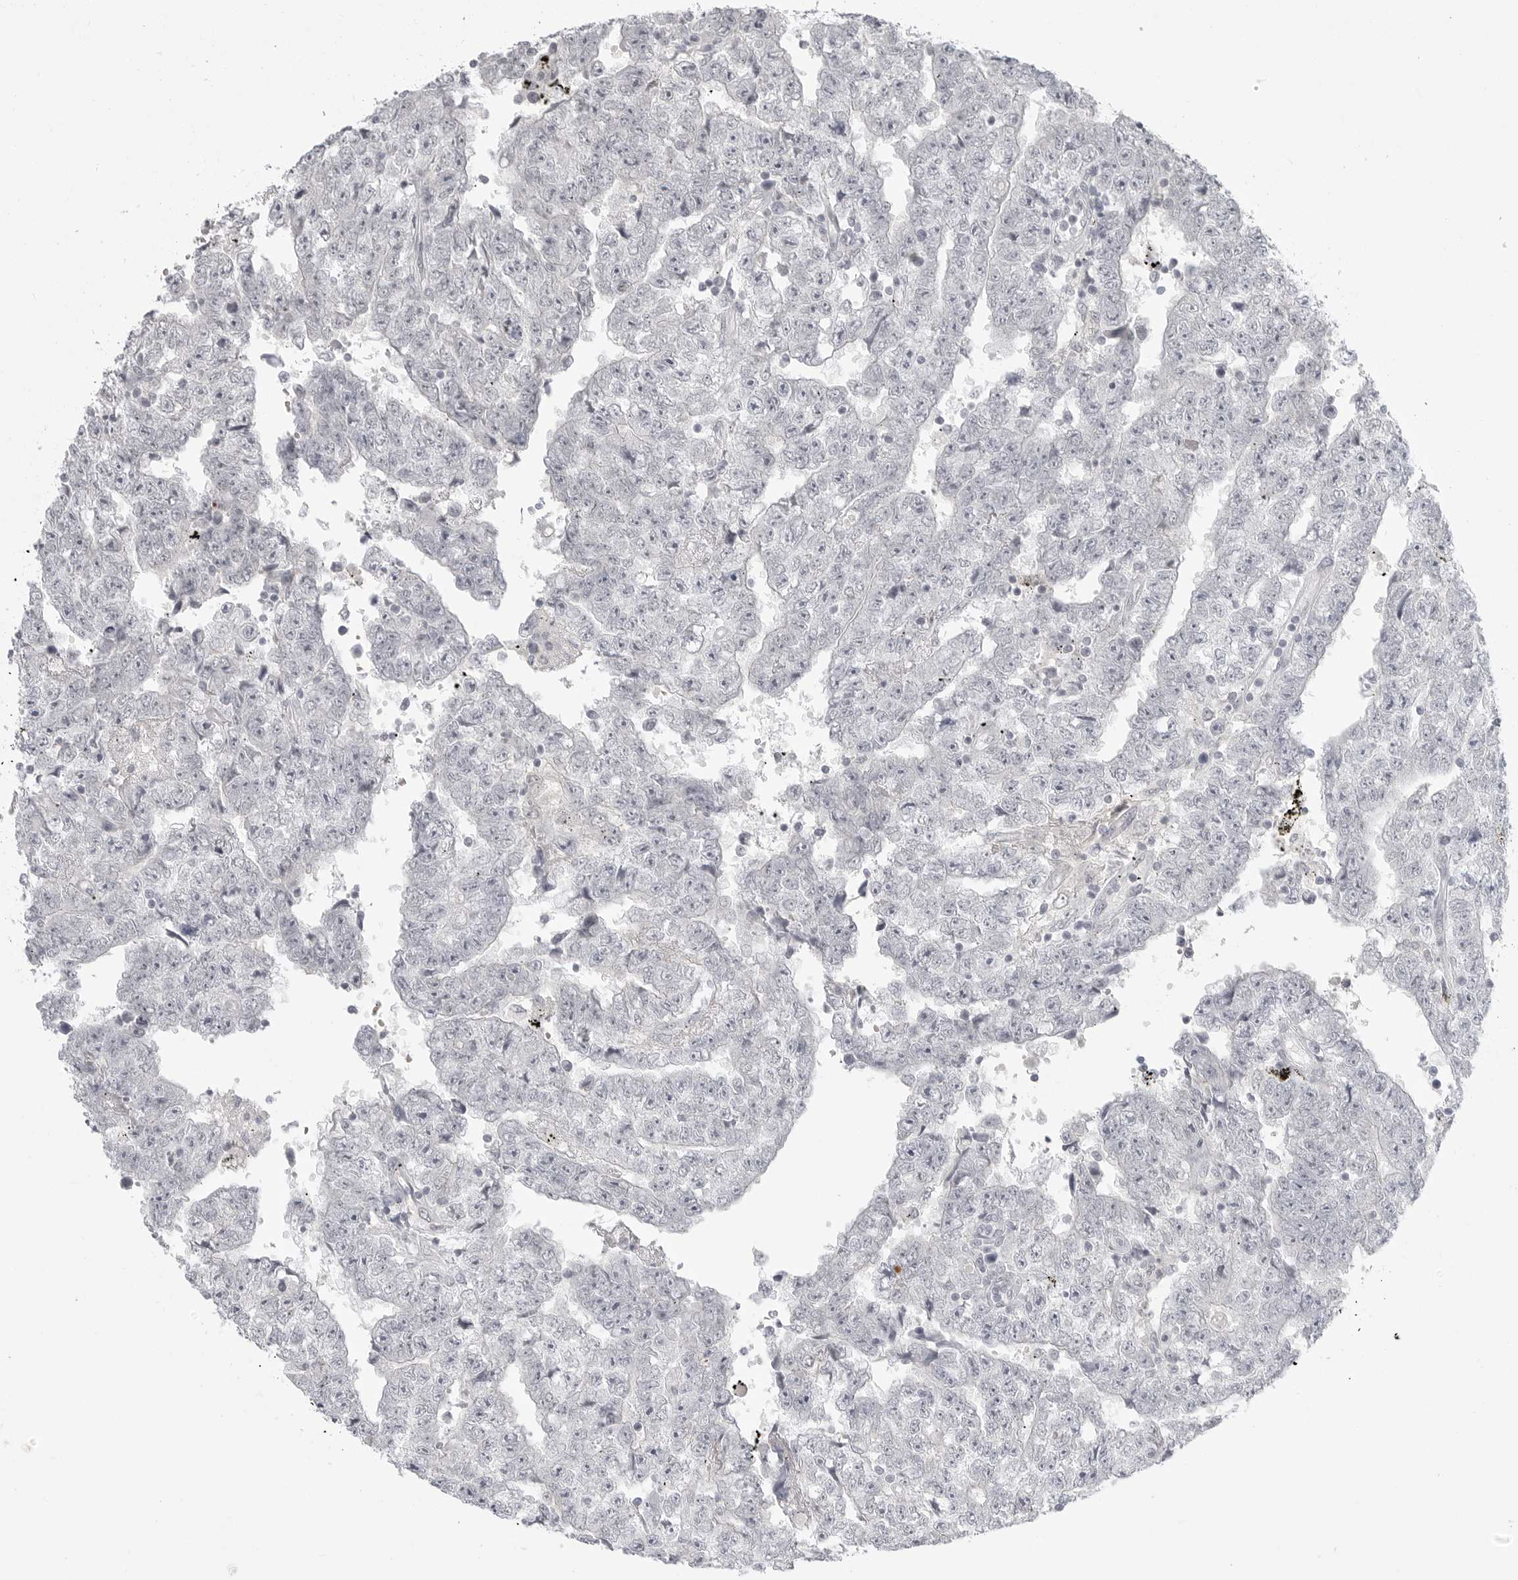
{"staining": {"intensity": "negative", "quantity": "none", "location": "none"}, "tissue": "testis cancer", "cell_type": "Tumor cells", "image_type": "cancer", "snomed": [{"axis": "morphology", "description": "Carcinoma, Embryonal, NOS"}, {"axis": "topography", "description": "Testis"}], "caption": "This is an immunohistochemistry (IHC) micrograph of human testis cancer (embryonal carcinoma). There is no staining in tumor cells.", "gene": "TCTN3", "patient": {"sex": "male", "age": 25}}